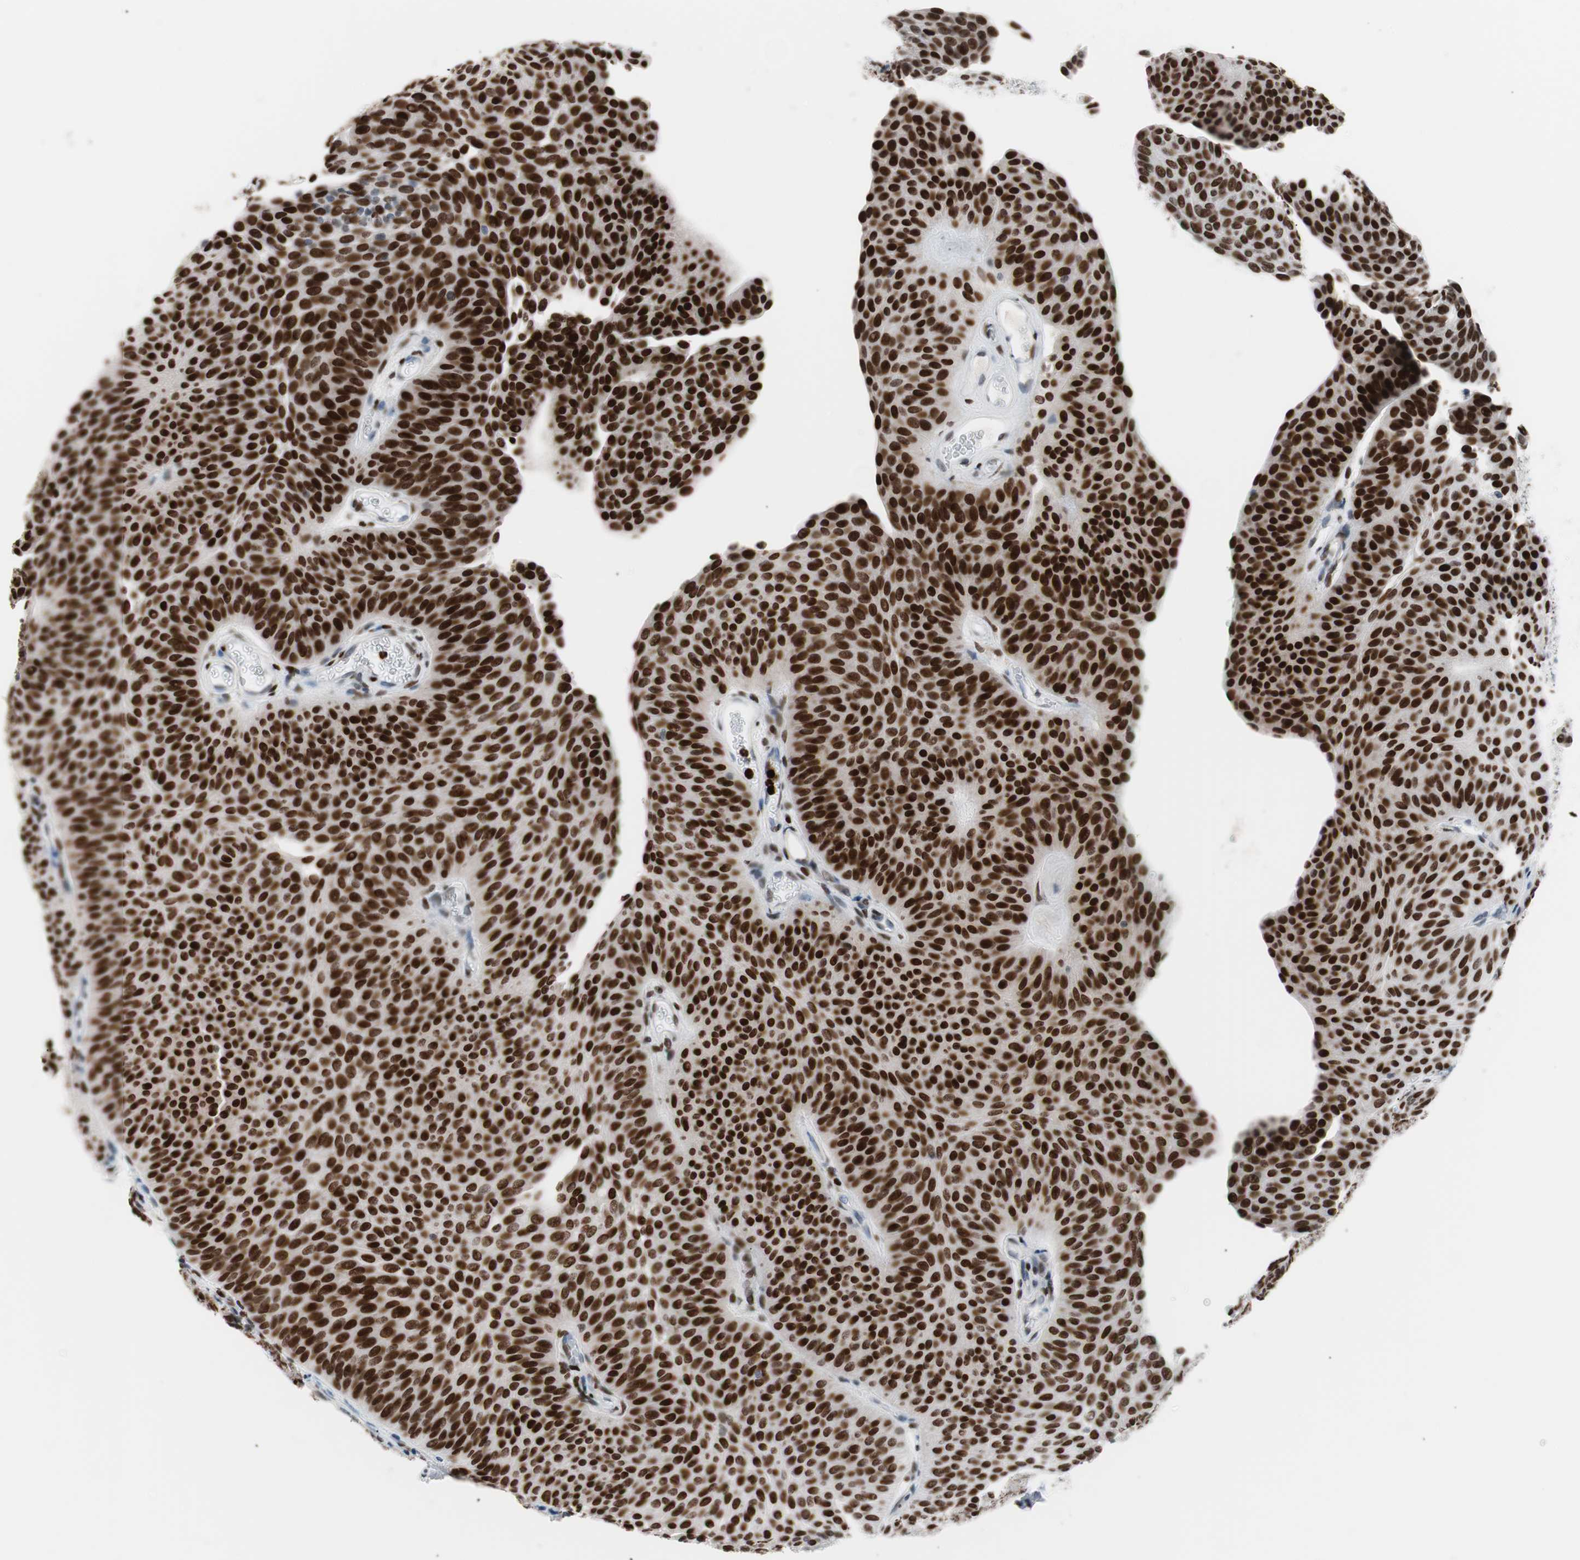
{"staining": {"intensity": "strong", "quantity": ">75%", "location": "nuclear"}, "tissue": "urothelial cancer", "cell_type": "Tumor cells", "image_type": "cancer", "snomed": [{"axis": "morphology", "description": "Urothelial carcinoma, Low grade"}, {"axis": "topography", "description": "Urinary bladder"}], "caption": "Human urothelial cancer stained with a brown dye demonstrates strong nuclear positive positivity in approximately >75% of tumor cells.", "gene": "CEBPB", "patient": {"sex": "female", "age": 60}}